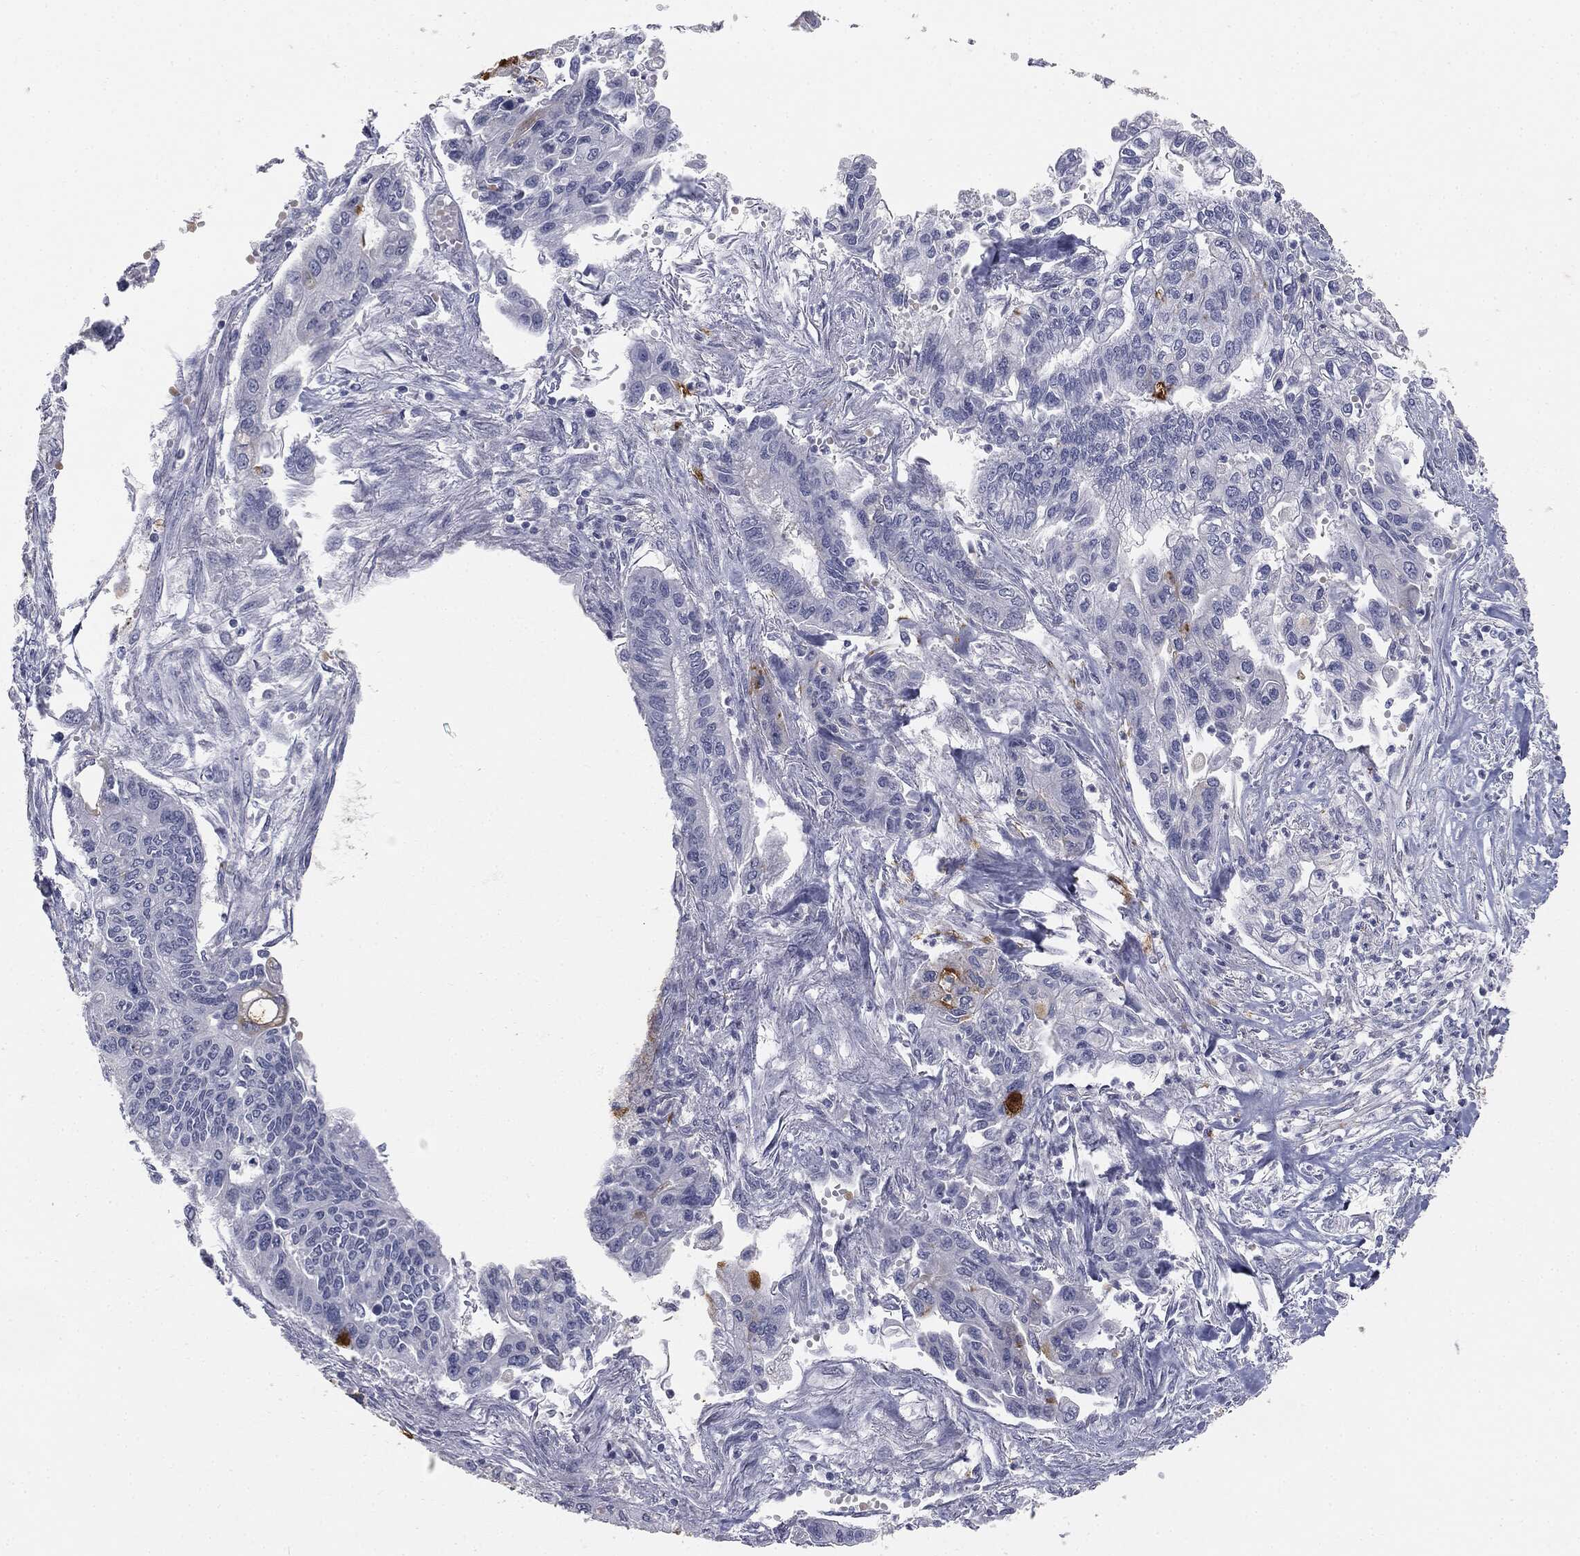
{"staining": {"intensity": "strong", "quantity": "<25%", "location": "cytoplasmic/membranous"}, "tissue": "pancreatic cancer", "cell_type": "Tumor cells", "image_type": "cancer", "snomed": [{"axis": "morphology", "description": "Adenocarcinoma, NOS"}, {"axis": "topography", "description": "Pancreas"}], "caption": "Human adenocarcinoma (pancreatic) stained with a brown dye exhibits strong cytoplasmic/membranous positive expression in about <25% of tumor cells.", "gene": "MUC5AC", "patient": {"sex": "male", "age": 62}}